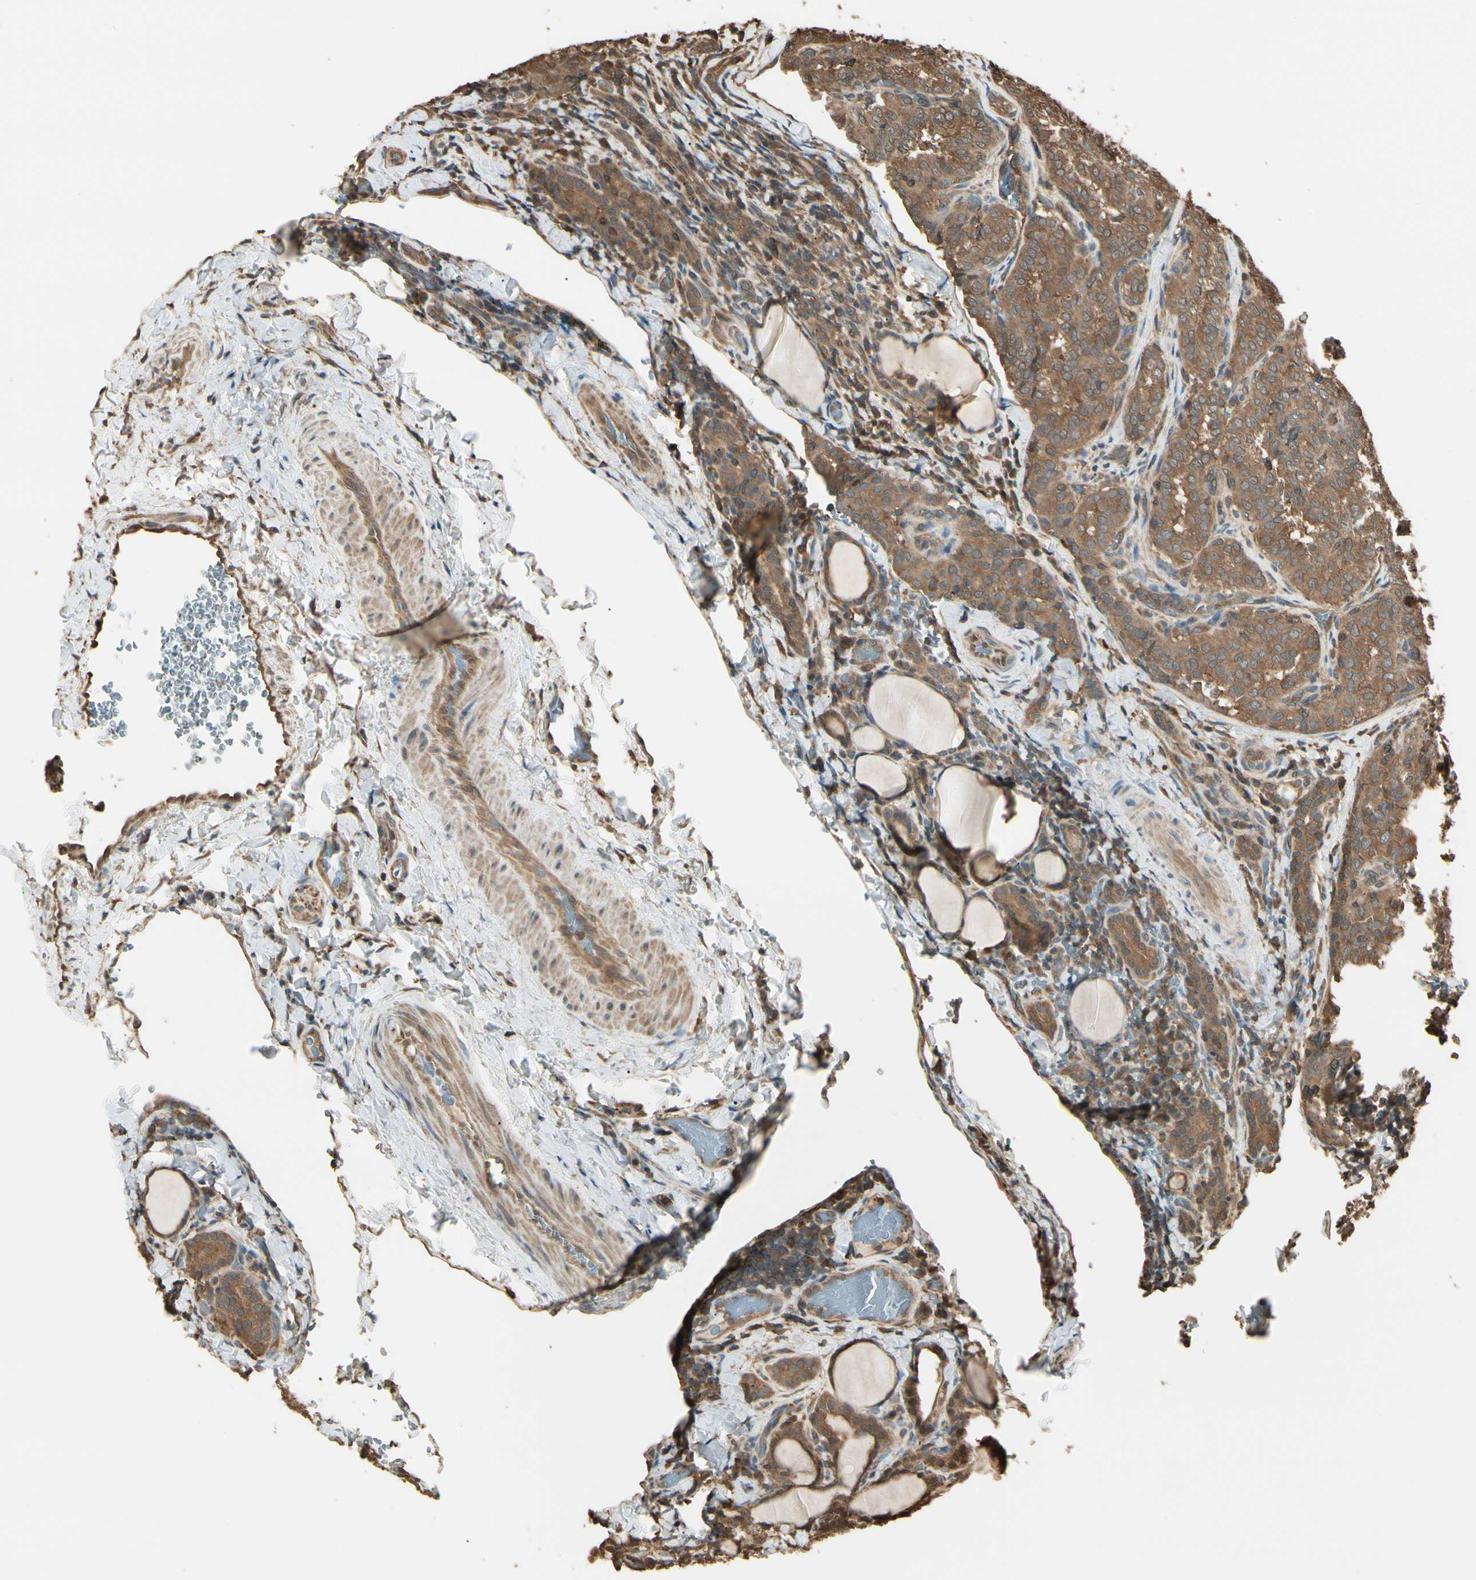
{"staining": {"intensity": "strong", "quantity": ">75%", "location": "cytoplasmic/membranous"}, "tissue": "thyroid cancer", "cell_type": "Tumor cells", "image_type": "cancer", "snomed": [{"axis": "morphology", "description": "Normal tissue, NOS"}, {"axis": "morphology", "description": "Papillary adenocarcinoma, NOS"}, {"axis": "topography", "description": "Thyroid gland"}], "caption": "Thyroid cancer stained with immunohistochemistry (IHC) displays strong cytoplasmic/membranous expression in about >75% of tumor cells. The staining is performed using DAB (3,3'-diaminobenzidine) brown chromogen to label protein expression. The nuclei are counter-stained blue using hematoxylin.", "gene": "YWHAE", "patient": {"sex": "female", "age": 30}}